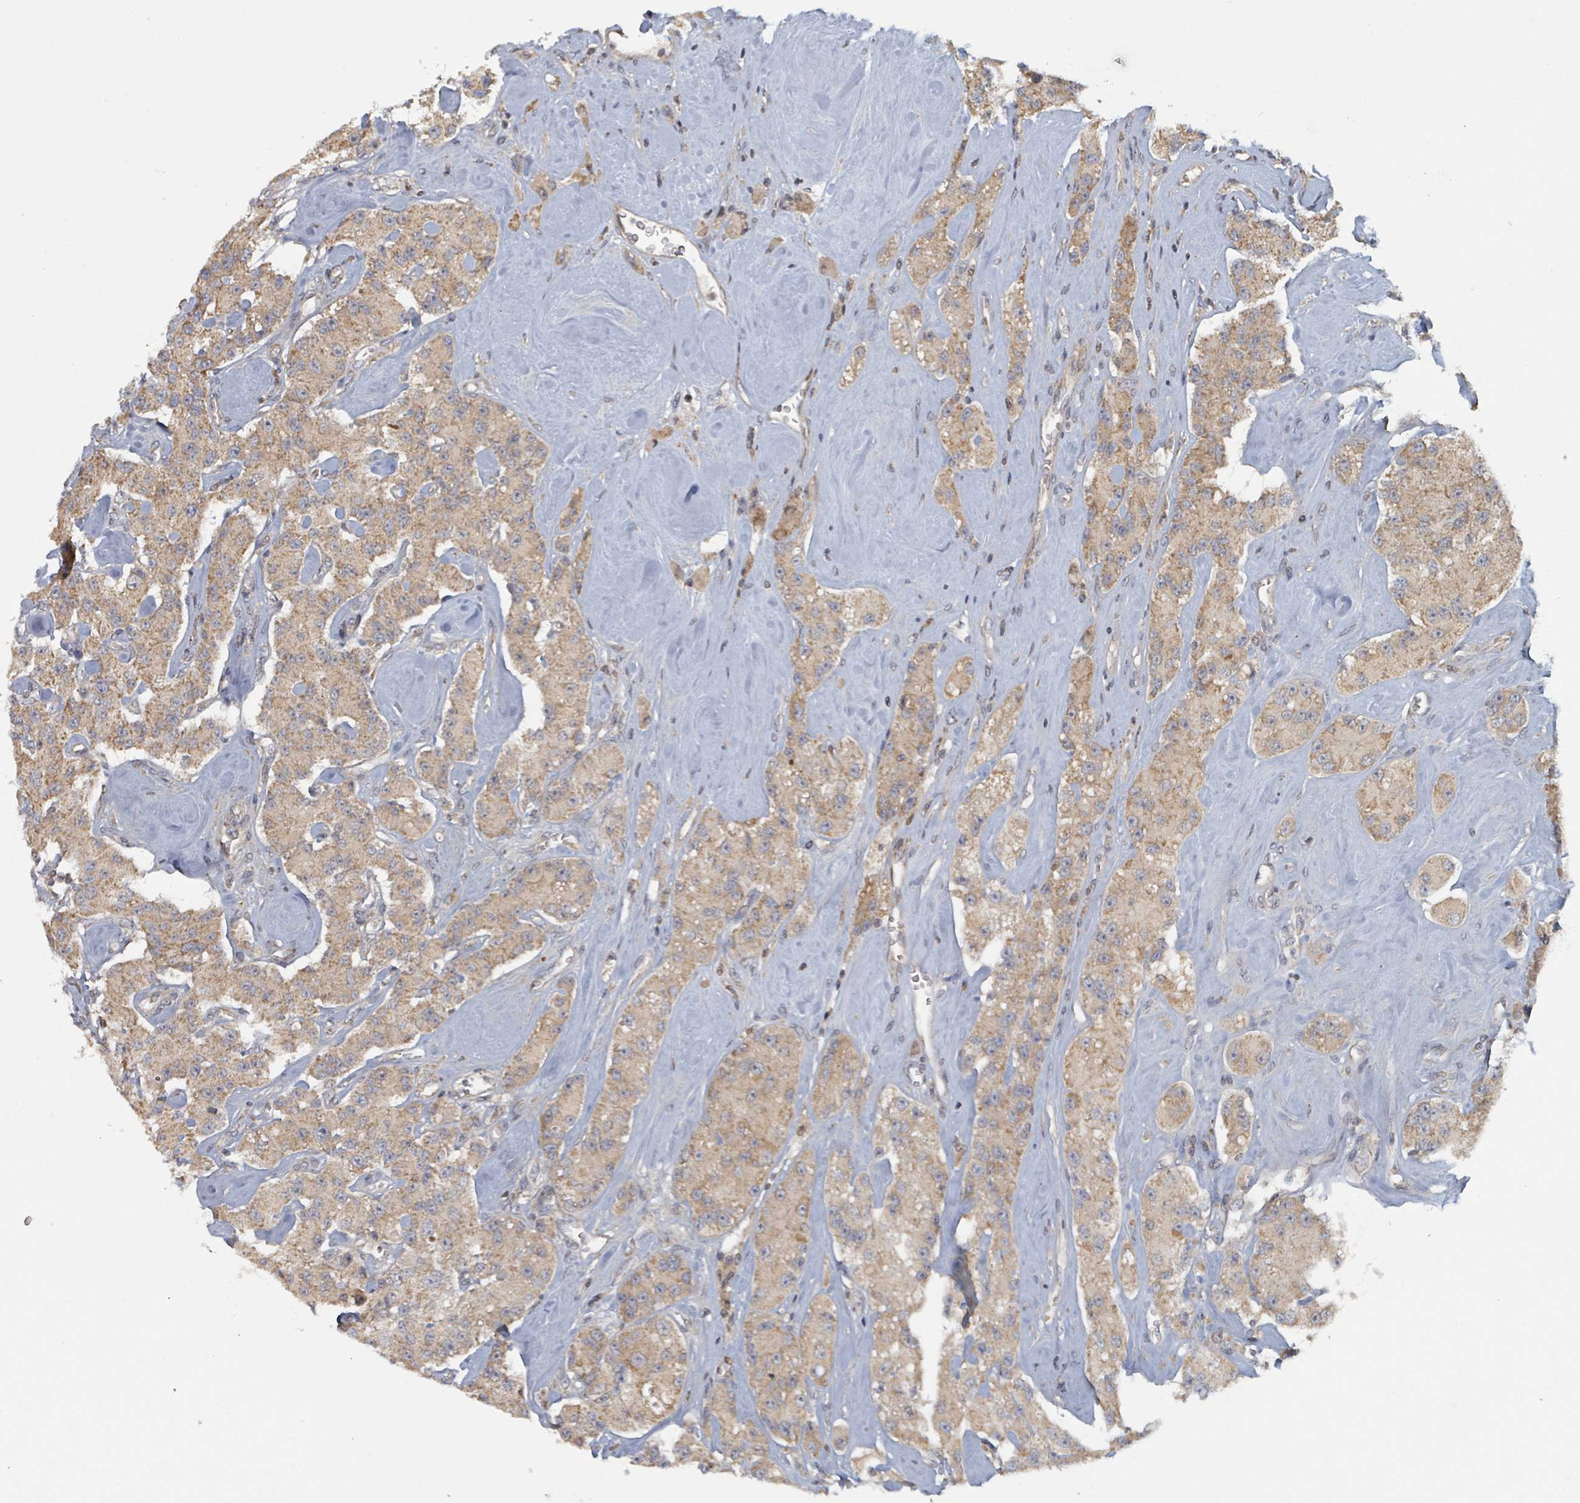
{"staining": {"intensity": "moderate", "quantity": ">75%", "location": "cytoplasmic/membranous"}, "tissue": "carcinoid", "cell_type": "Tumor cells", "image_type": "cancer", "snomed": [{"axis": "morphology", "description": "Carcinoid, malignant, NOS"}, {"axis": "topography", "description": "Pancreas"}], "caption": "DAB (3,3'-diaminobenzidine) immunohistochemical staining of carcinoid demonstrates moderate cytoplasmic/membranous protein expression in approximately >75% of tumor cells. (DAB IHC with brightfield microscopy, high magnification).", "gene": "HIVEP1", "patient": {"sex": "male", "age": 41}}